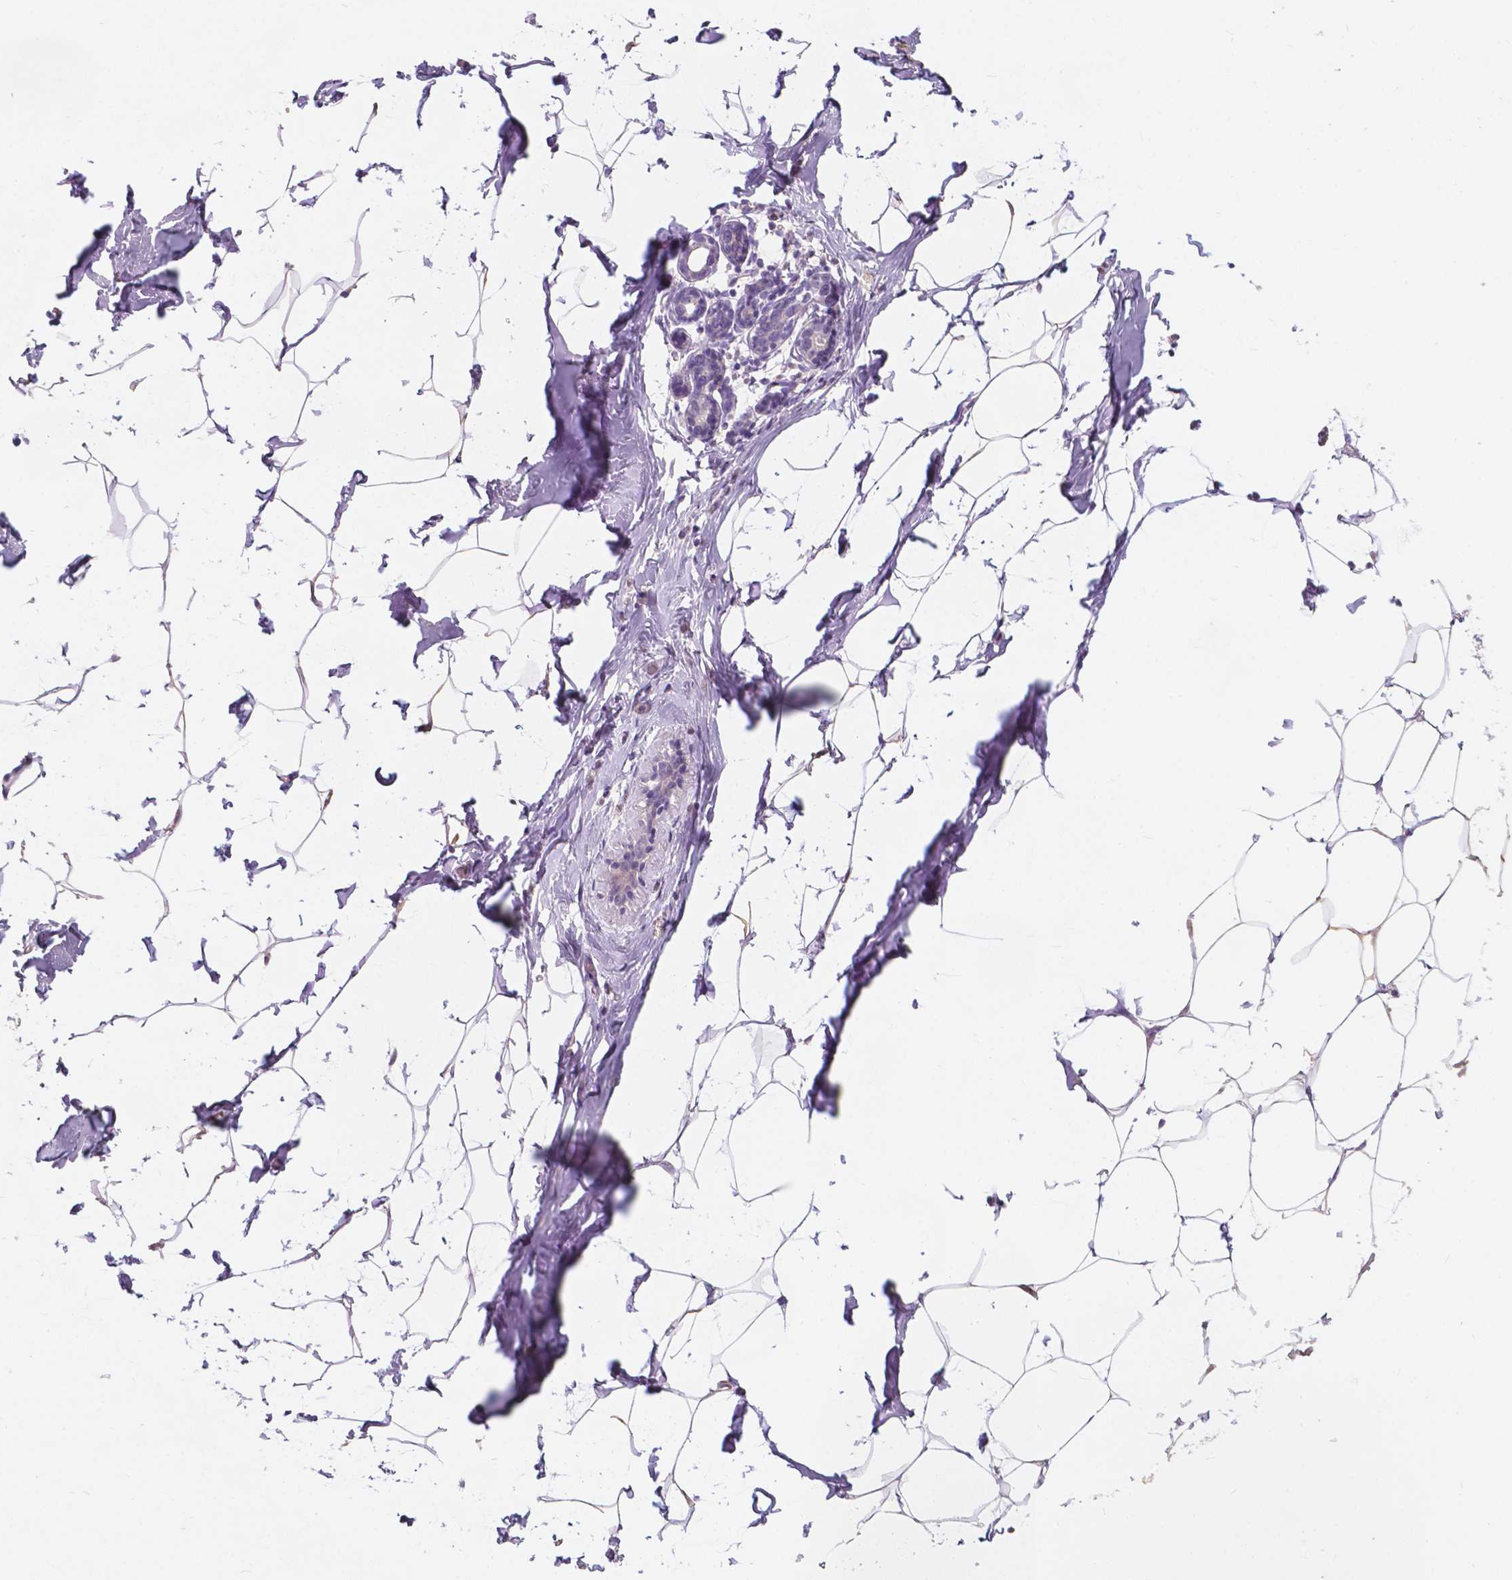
{"staining": {"intensity": "negative", "quantity": "none", "location": "none"}, "tissue": "breast", "cell_type": "Adipocytes", "image_type": "normal", "snomed": [{"axis": "morphology", "description": "Normal tissue, NOS"}, {"axis": "topography", "description": "Breast"}], "caption": "A high-resolution image shows immunohistochemistry (IHC) staining of normal breast, which reveals no significant expression in adipocytes.", "gene": "IREB2", "patient": {"sex": "female", "age": 32}}